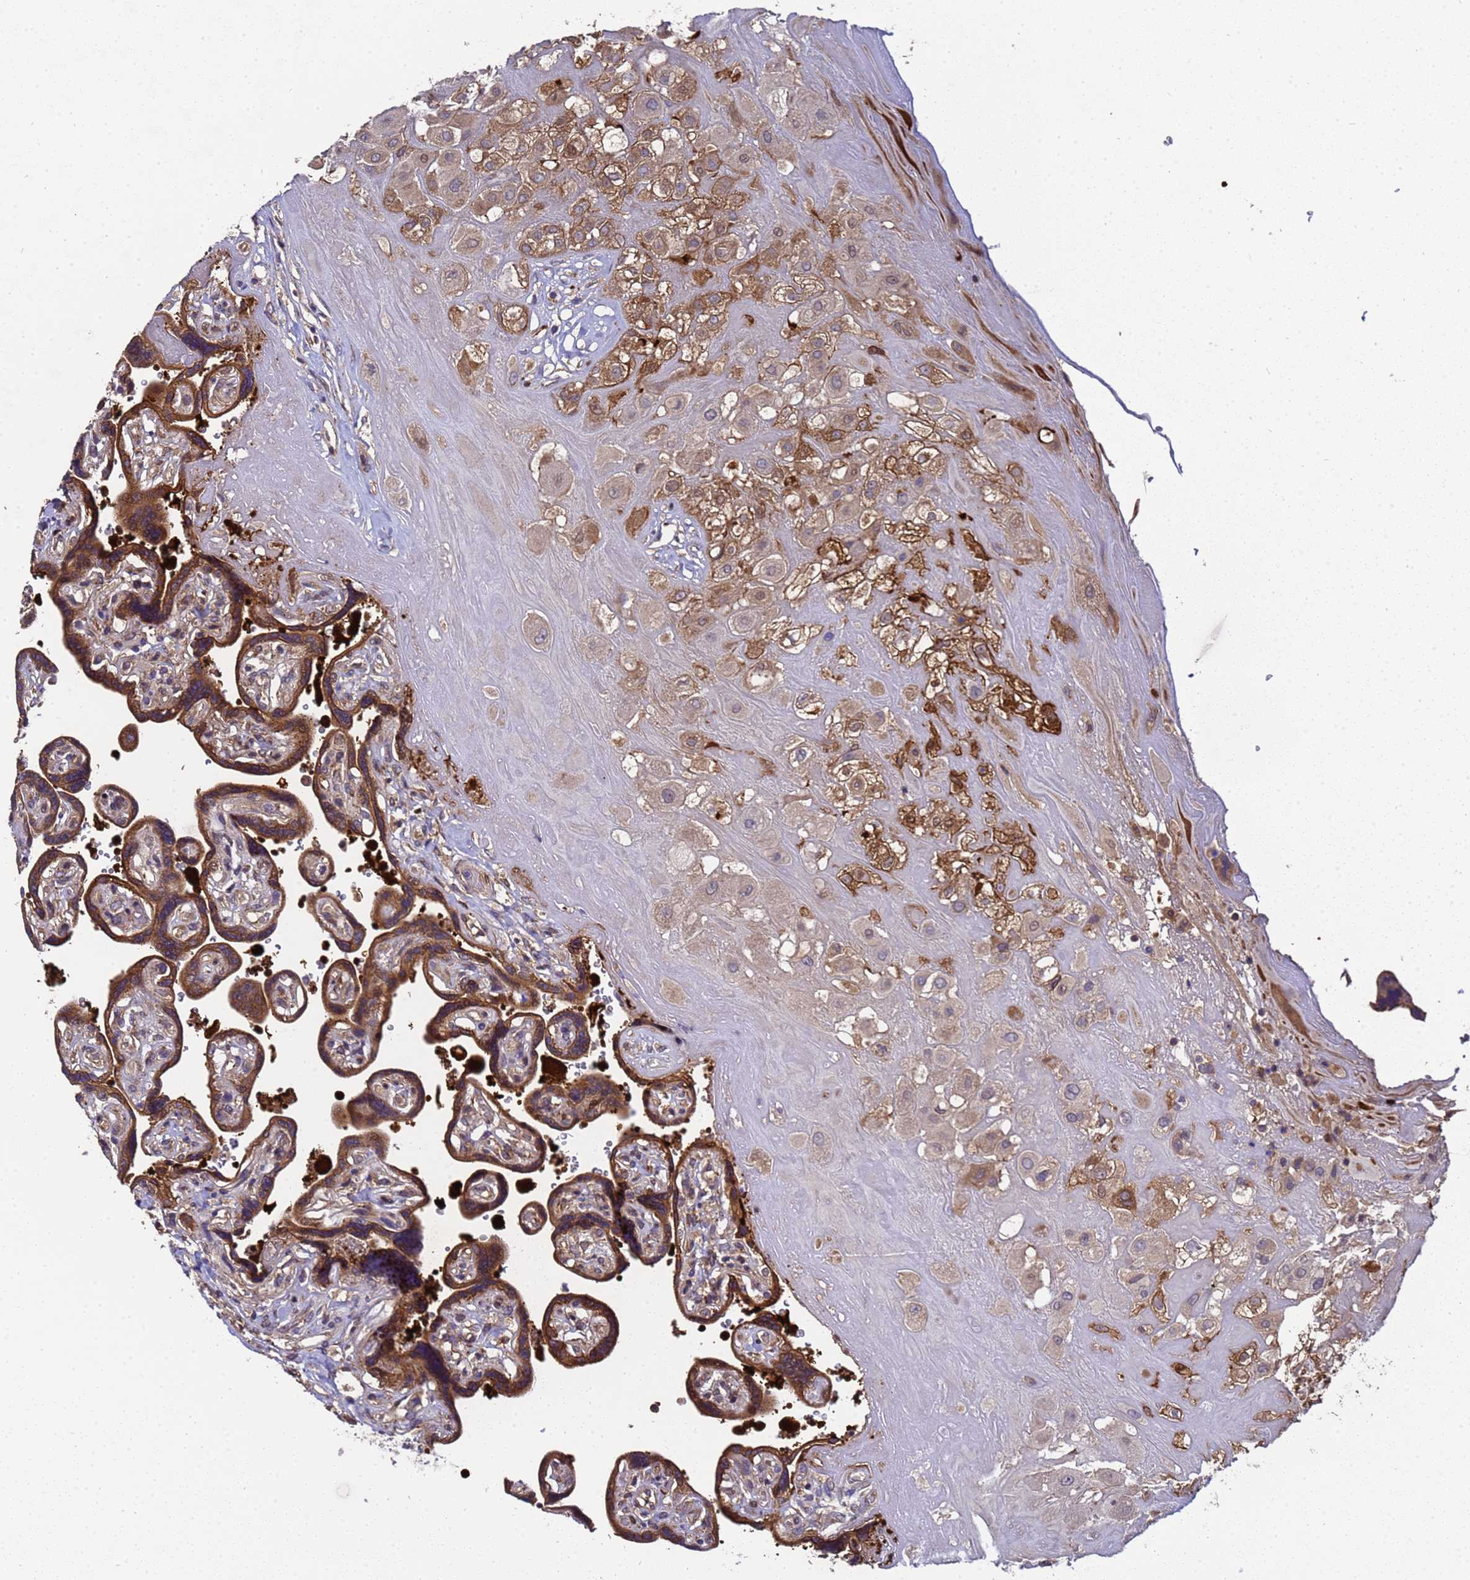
{"staining": {"intensity": "strong", "quantity": ">75%", "location": "cytoplasmic/membranous"}, "tissue": "placenta", "cell_type": "Trophoblastic cells", "image_type": "normal", "snomed": [{"axis": "morphology", "description": "Normal tissue, NOS"}, {"axis": "topography", "description": "Placenta"}], "caption": "Benign placenta displays strong cytoplasmic/membranous positivity in approximately >75% of trophoblastic cells, visualized by immunohistochemistry. The staining was performed using DAB (3,3'-diaminobenzidine) to visualize the protein expression in brown, while the nuclei were stained in blue with hematoxylin (Magnification: 20x).", "gene": "MOCS1", "patient": {"sex": "female", "age": 32}}